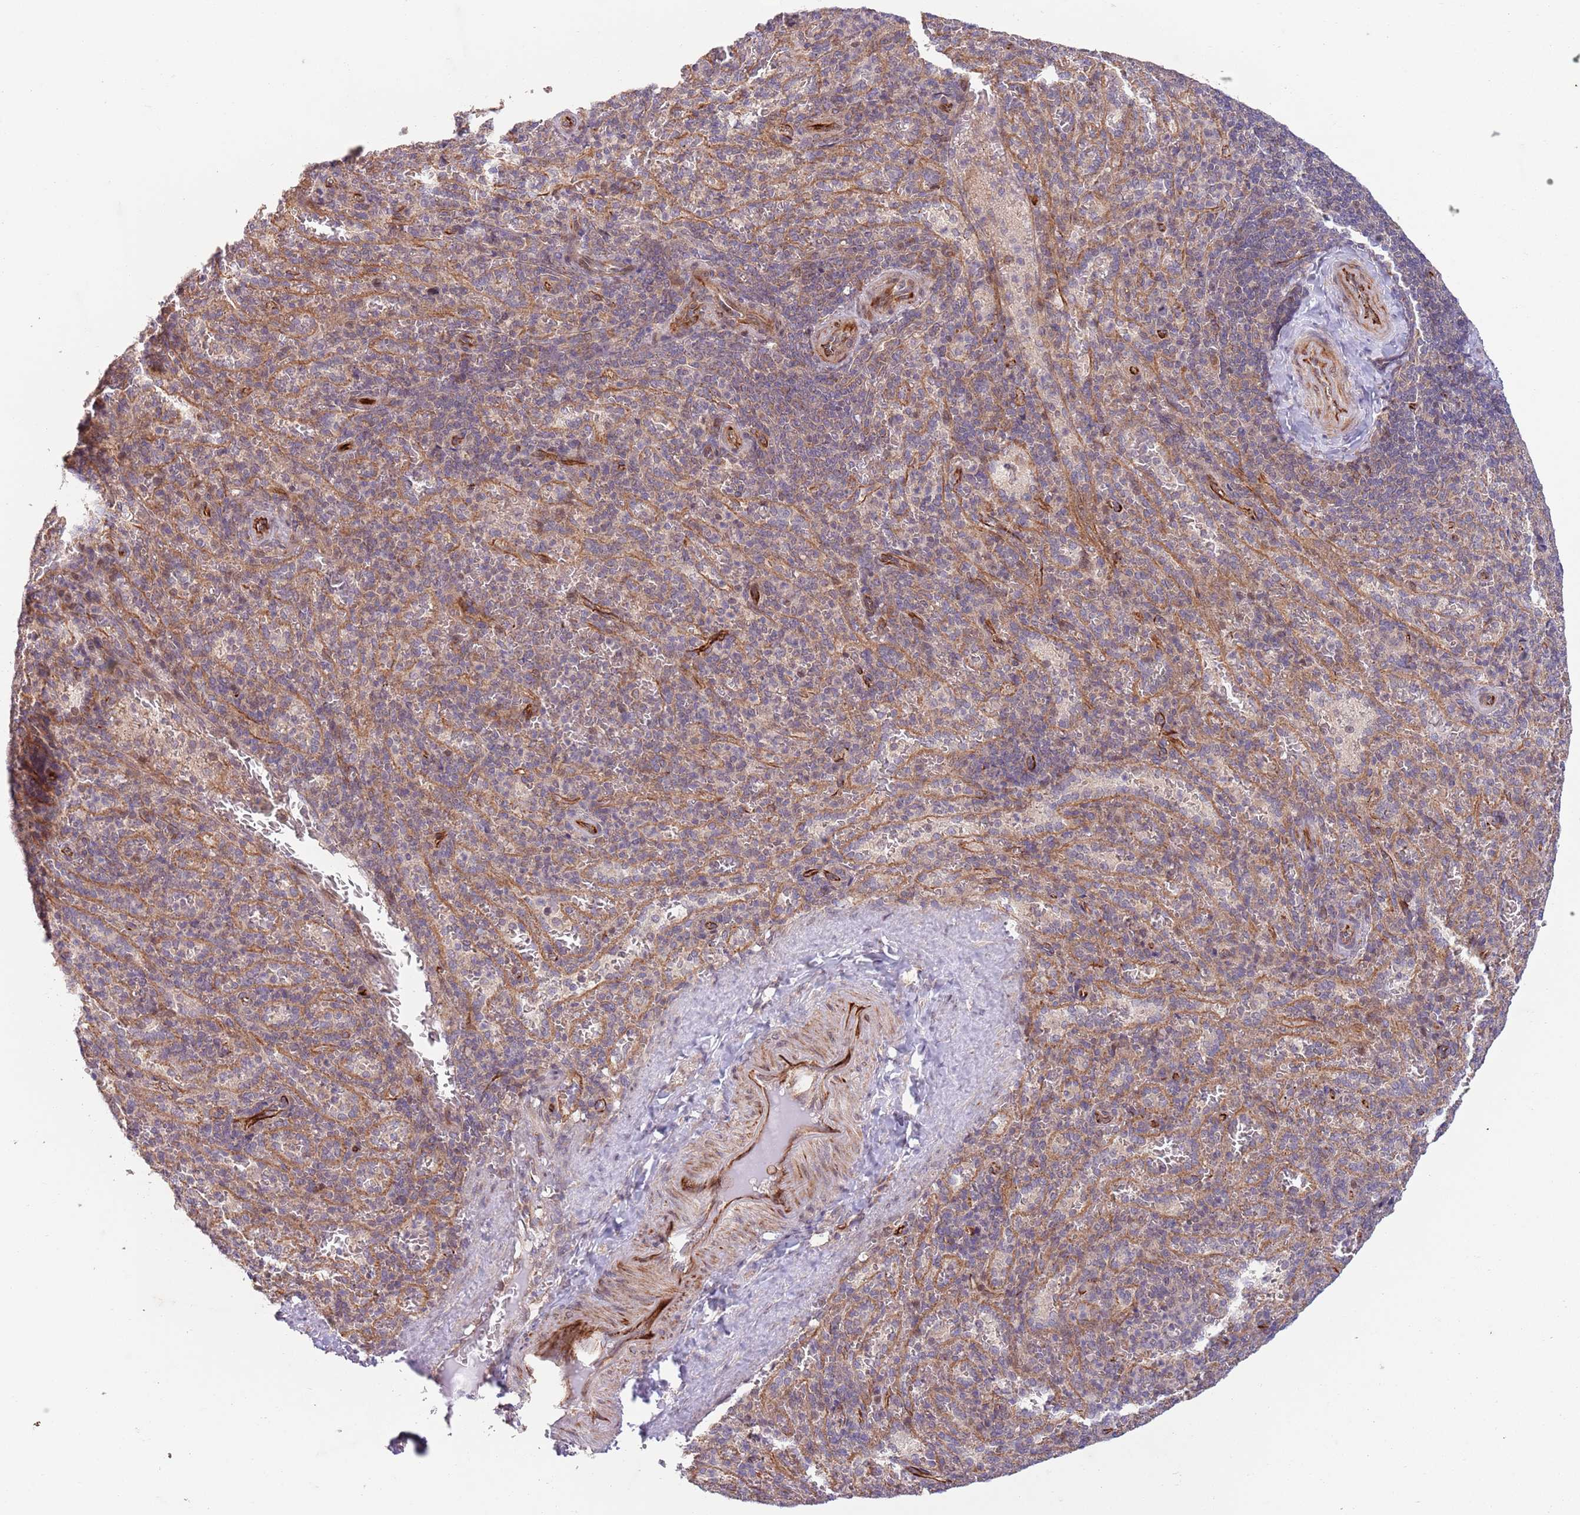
{"staining": {"intensity": "weak", "quantity": "25%-75%", "location": "cytoplasmic/membranous"}, "tissue": "spleen", "cell_type": "Cells in red pulp", "image_type": "normal", "snomed": [{"axis": "morphology", "description": "Normal tissue, NOS"}, {"axis": "topography", "description": "Spleen"}], "caption": "An immunohistochemistry histopathology image of normal tissue is shown. Protein staining in brown labels weak cytoplasmic/membranous positivity in spleen within cells in red pulp.", "gene": "CHD9", "patient": {"sex": "female", "age": 21}}